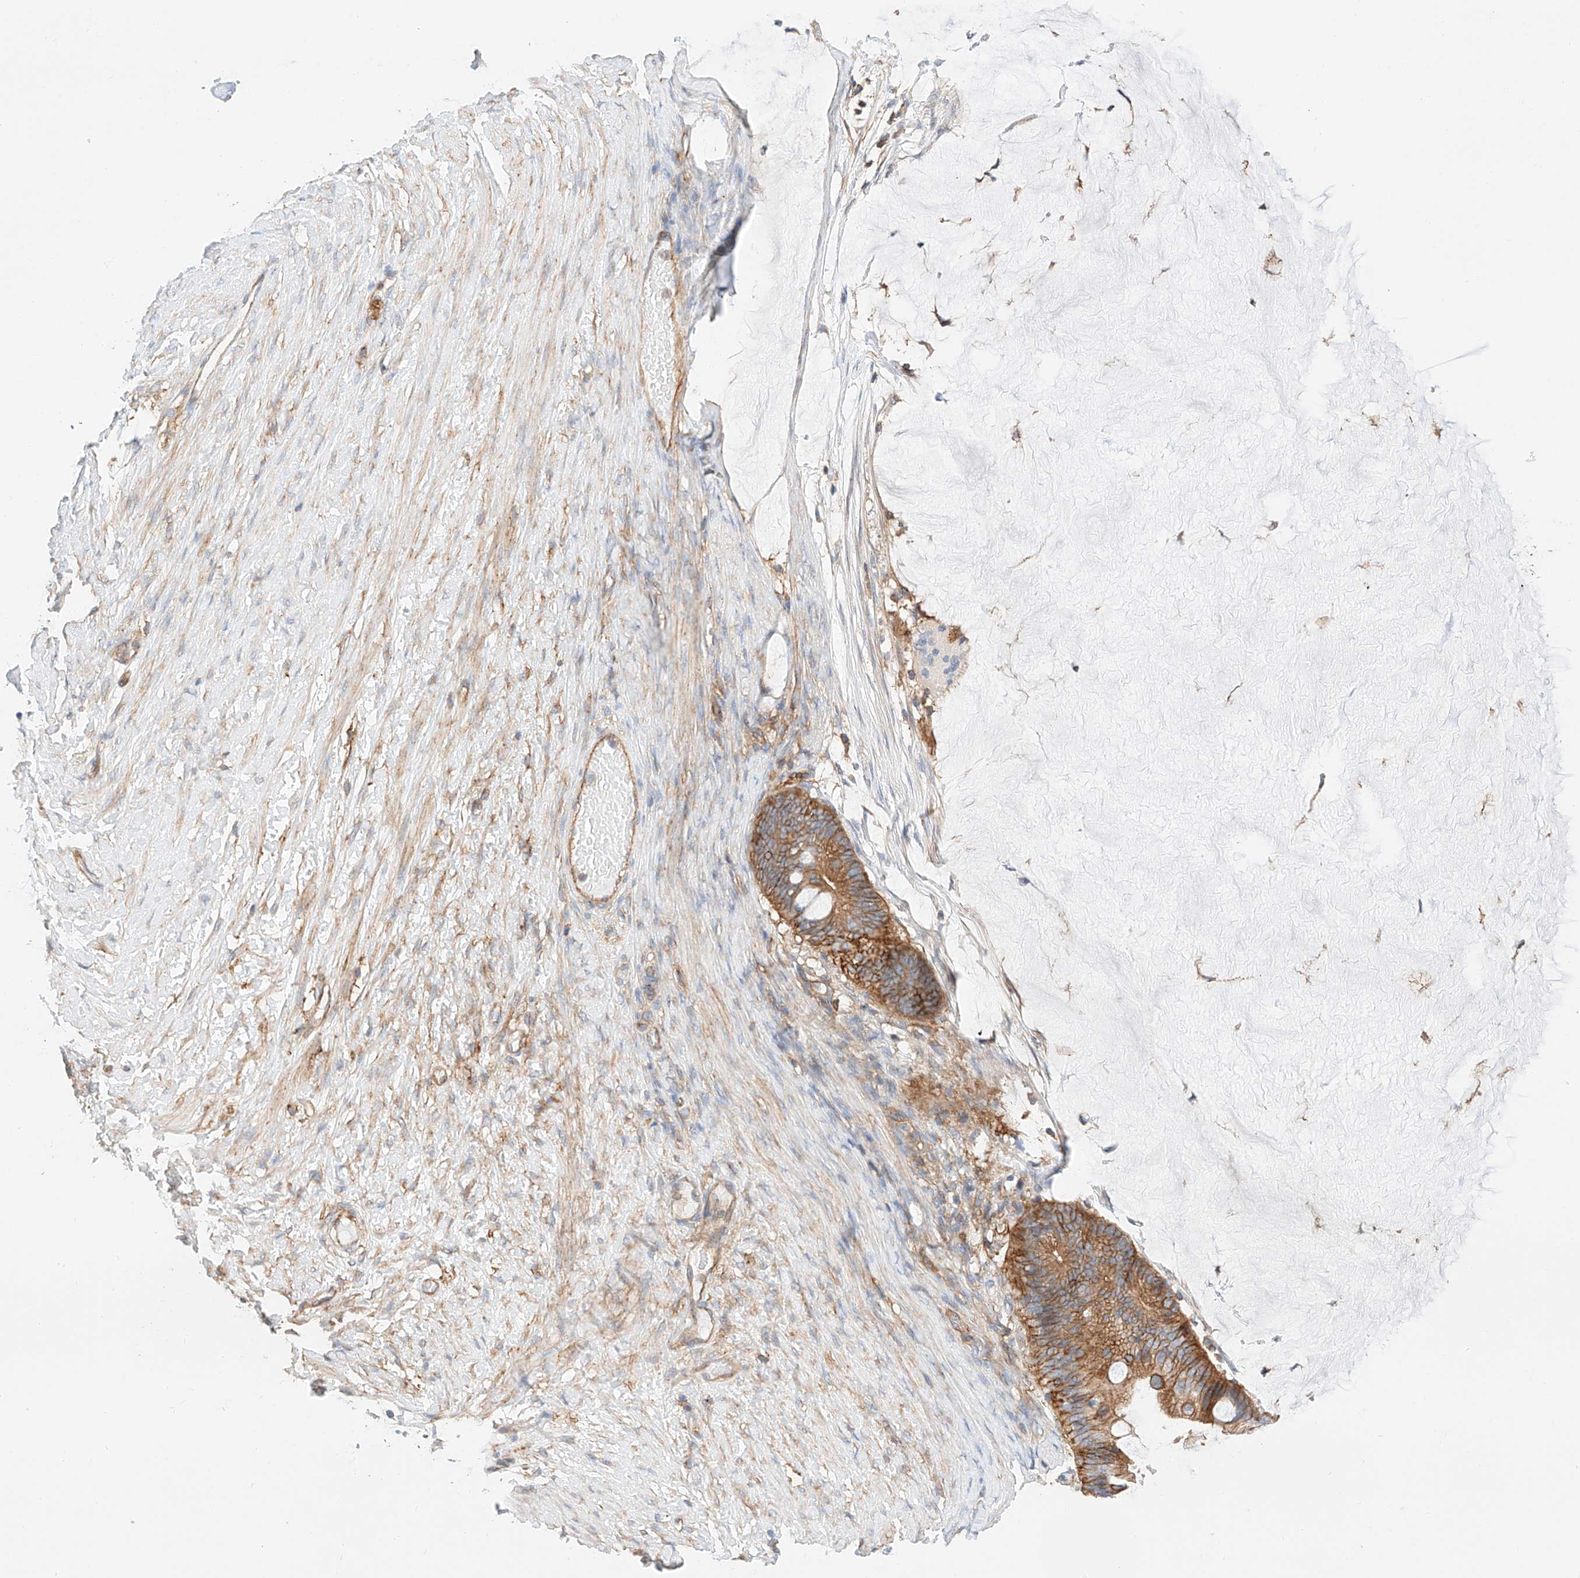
{"staining": {"intensity": "moderate", "quantity": ">75%", "location": "cytoplasmic/membranous"}, "tissue": "ovarian cancer", "cell_type": "Tumor cells", "image_type": "cancer", "snomed": [{"axis": "morphology", "description": "Cystadenocarcinoma, mucinous, NOS"}, {"axis": "topography", "description": "Ovary"}], "caption": "A photomicrograph of ovarian cancer stained for a protein exhibits moderate cytoplasmic/membranous brown staining in tumor cells.", "gene": "HAUS4", "patient": {"sex": "female", "age": 61}}